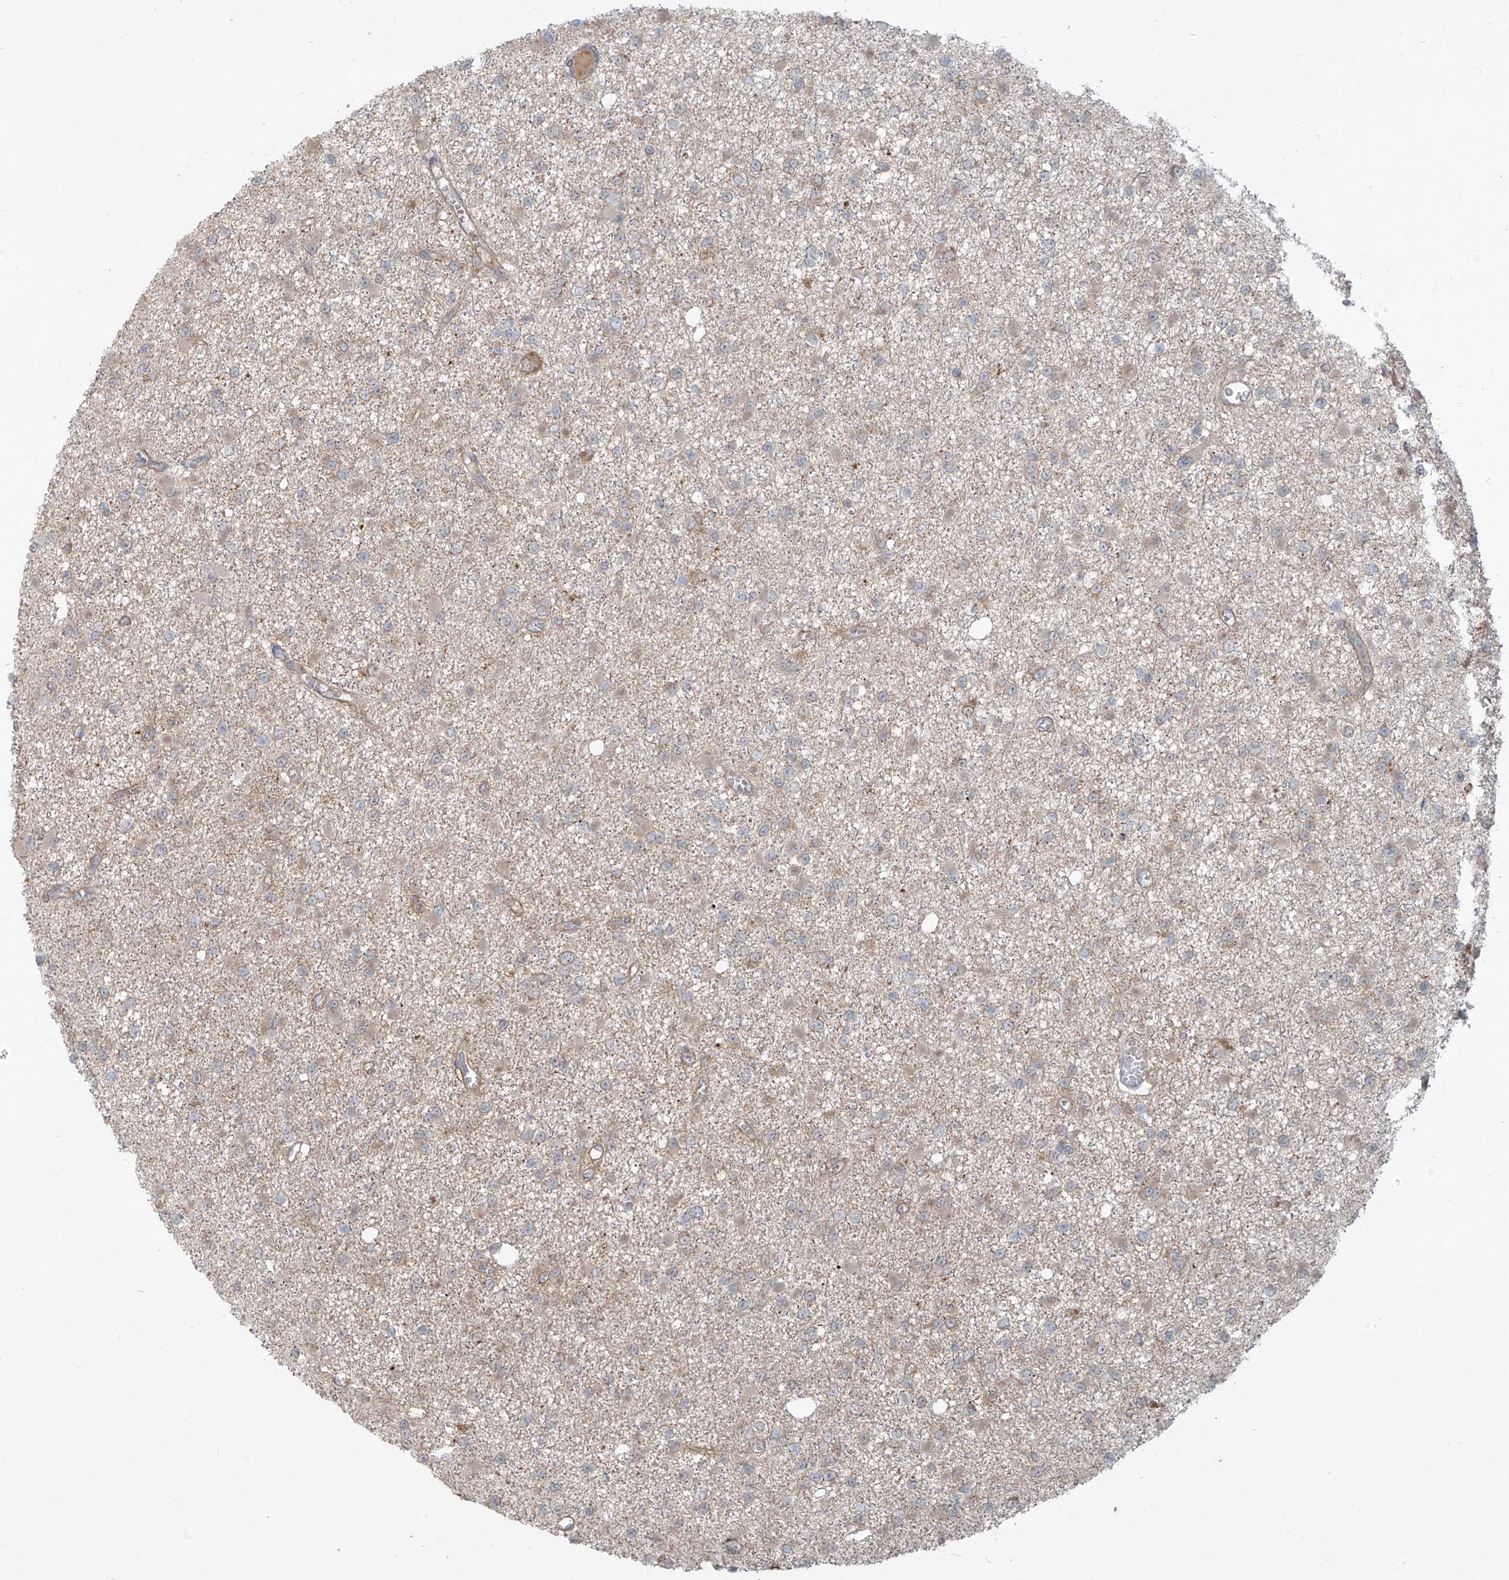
{"staining": {"intensity": "weak", "quantity": "25%-75%", "location": "cytoplasmic/membranous"}, "tissue": "glioma", "cell_type": "Tumor cells", "image_type": "cancer", "snomed": [{"axis": "morphology", "description": "Glioma, malignant, Low grade"}, {"axis": "topography", "description": "Brain"}], "caption": "IHC staining of low-grade glioma (malignant), which reveals low levels of weak cytoplasmic/membranous positivity in approximately 25%-75% of tumor cells indicating weak cytoplasmic/membranous protein positivity. The staining was performed using DAB (brown) for protein detection and nuclei were counterstained in hematoxylin (blue).", "gene": "KATNIP", "patient": {"sex": "female", "age": 22}}